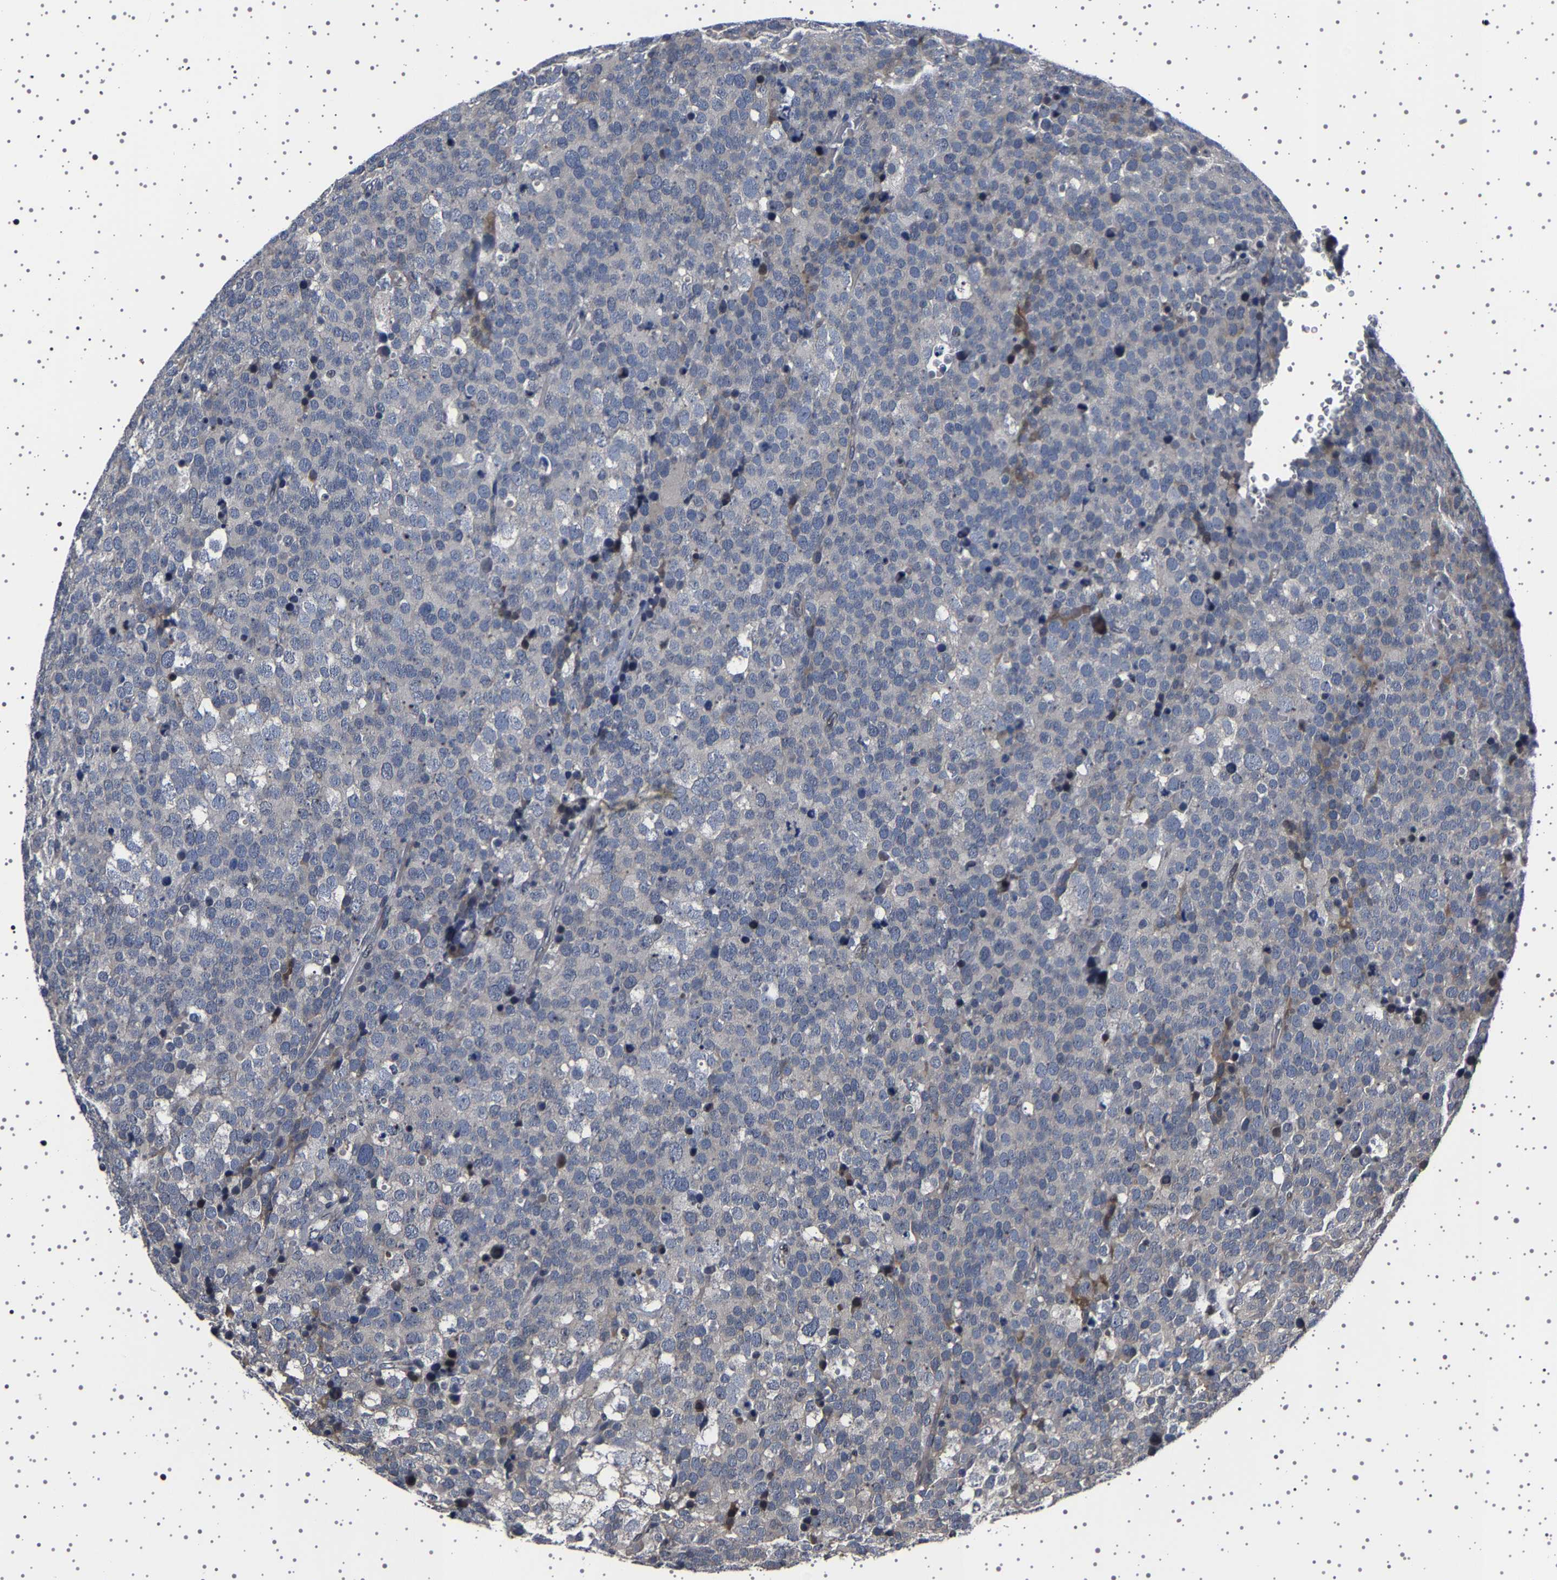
{"staining": {"intensity": "negative", "quantity": "none", "location": "none"}, "tissue": "testis cancer", "cell_type": "Tumor cells", "image_type": "cancer", "snomed": [{"axis": "morphology", "description": "Seminoma, NOS"}, {"axis": "topography", "description": "Testis"}], "caption": "Immunohistochemistry of testis cancer (seminoma) demonstrates no positivity in tumor cells.", "gene": "IL10RB", "patient": {"sex": "male", "age": 71}}